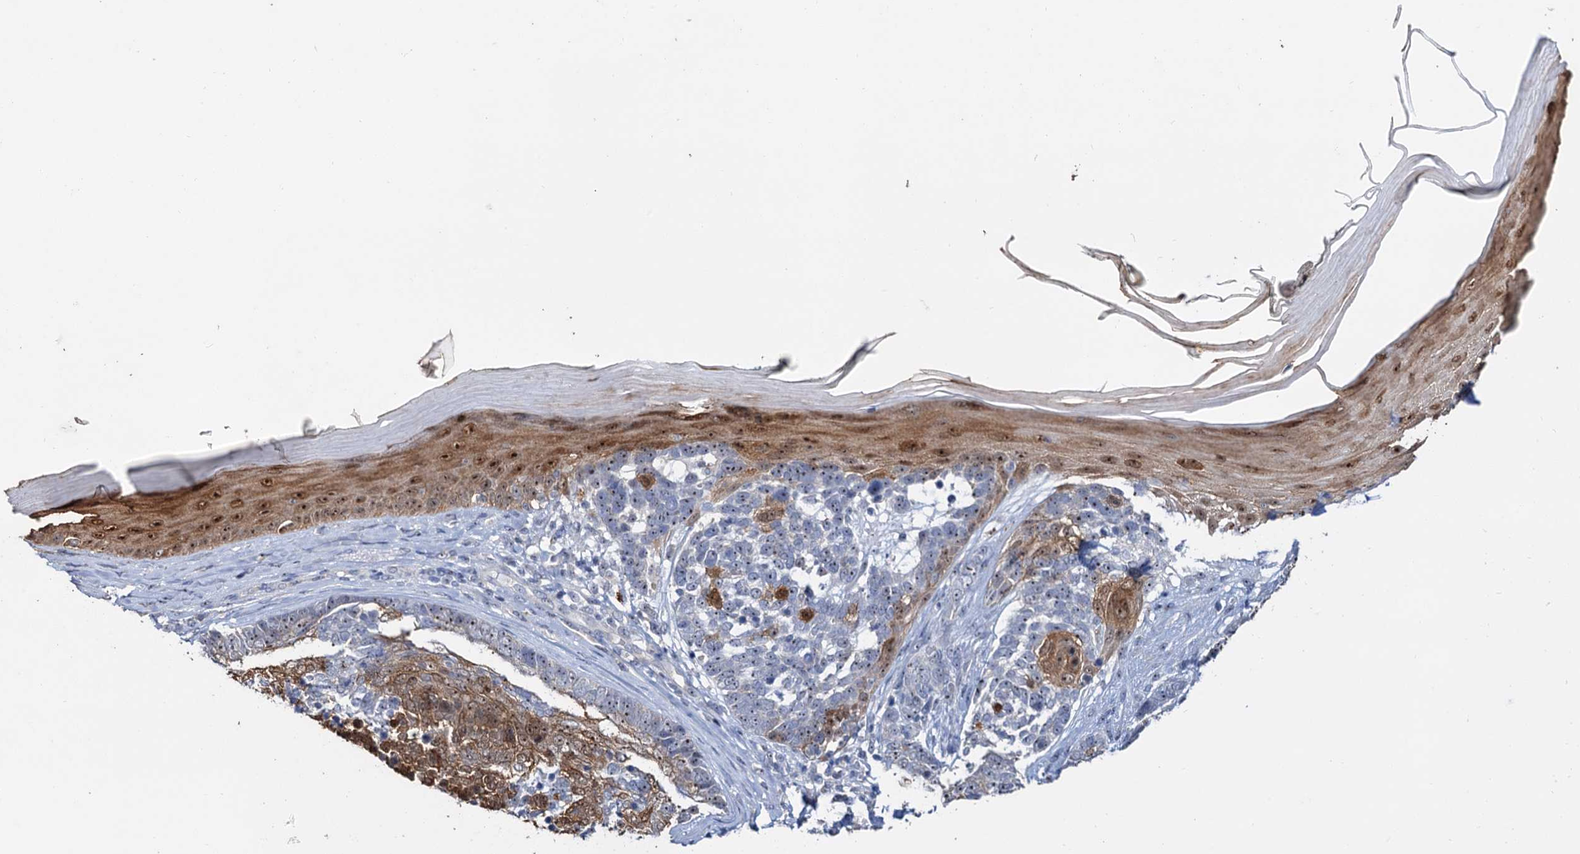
{"staining": {"intensity": "moderate", "quantity": "<25%", "location": "cytoplasmic/membranous,nuclear"}, "tissue": "skin cancer", "cell_type": "Tumor cells", "image_type": "cancer", "snomed": [{"axis": "morphology", "description": "Basal cell carcinoma"}, {"axis": "topography", "description": "Skin"}], "caption": "Protein expression by immunohistochemistry exhibits moderate cytoplasmic/membranous and nuclear expression in approximately <25% of tumor cells in skin cancer (basal cell carcinoma).", "gene": "C2CD3", "patient": {"sex": "female", "age": 81}}